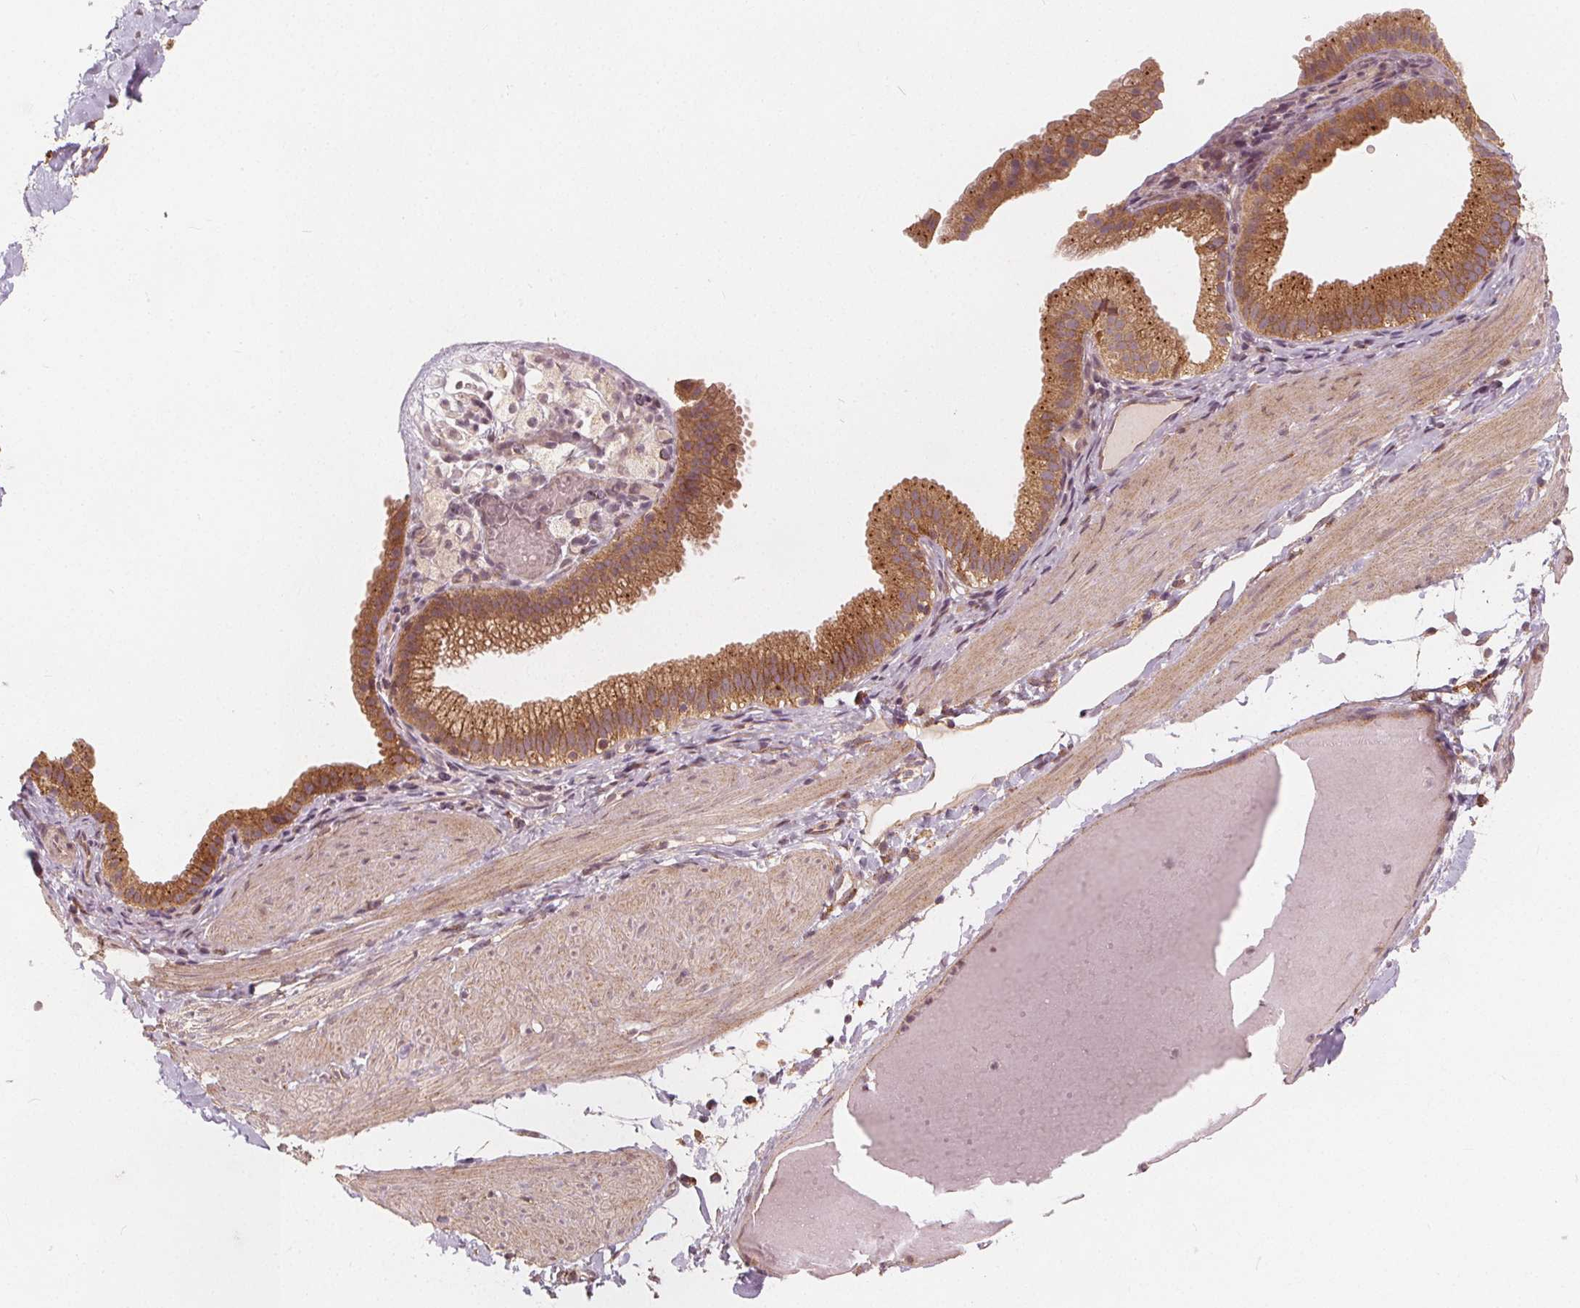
{"staining": {"intensity": "negative", "quantity": "none", "location": "none"}, "tissue": "adipose tissue", "cell_type": "Adipocytes", "image_type": "normal", "snomed": [{"axis": "morphology", "description": "Normal tissue, NOS"}, {"axis": "topography", "description": "Gallbladder"}, {"axis": "topography", "description": "Peripheral nerve tissue"}], "caption": "Human adipose tissue stained for a protein using immunohistochemistry exhibits no staining in adipocytes.", "gene": "SNX12", "patient": {"sex": "female", "age": 45}}